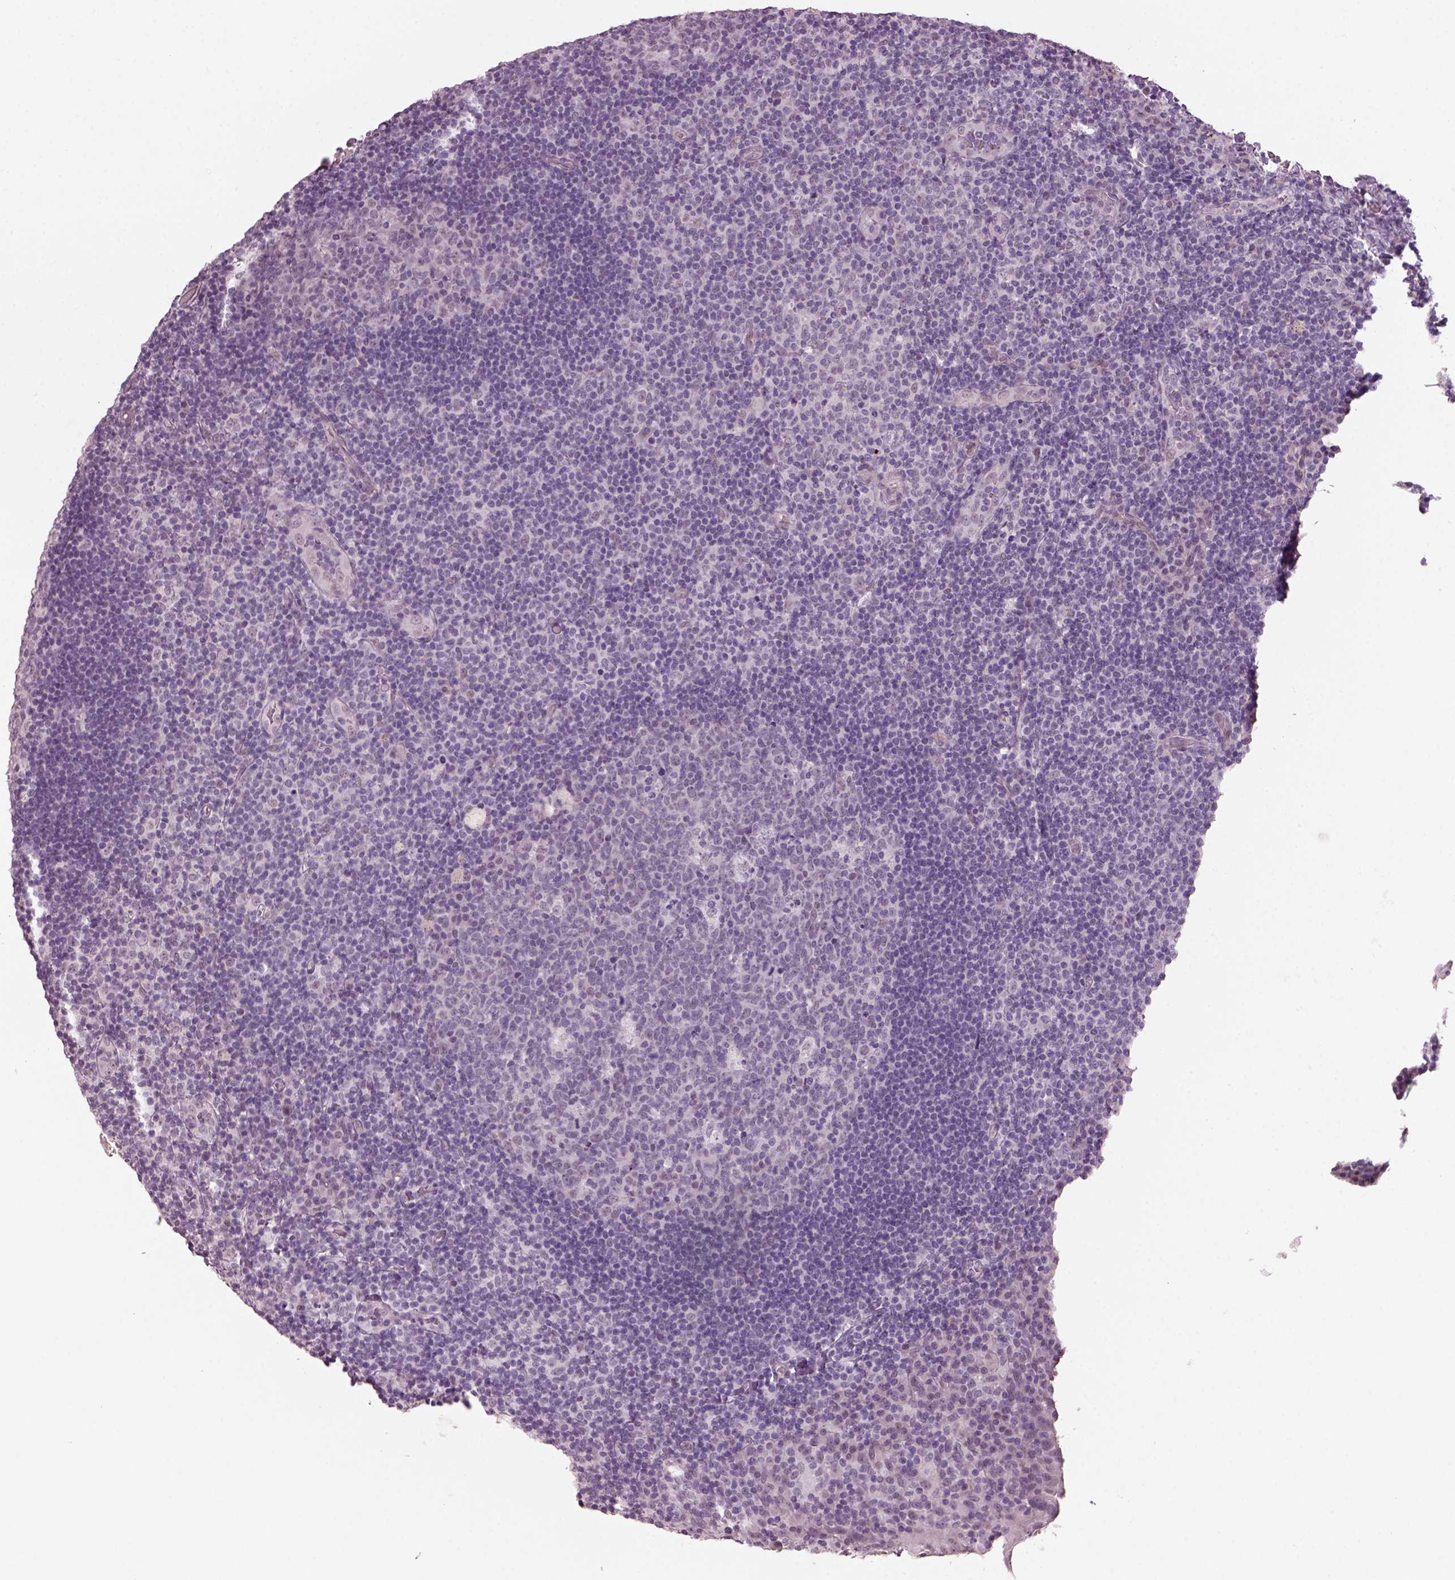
{"staining": {"intensity": "negative", "quantity": "none", "location": "none"}, "tissue": "tonsil", "cell_type": "Germinal center cells", "image_type": "normal", "snomed": [{"axis": "morphology", "description": "Normal tissue, NOS"}, {"axis": "topography", "description": "Tonsil"}], "caption": "DAB (3,3'-diaminobenzidine) immunohistochemical staining of benign human tonsil exhibits no significant expression in germinal center cells.", "gene": "NAT8B", "patient": {"sex": "male", "age": 17}}